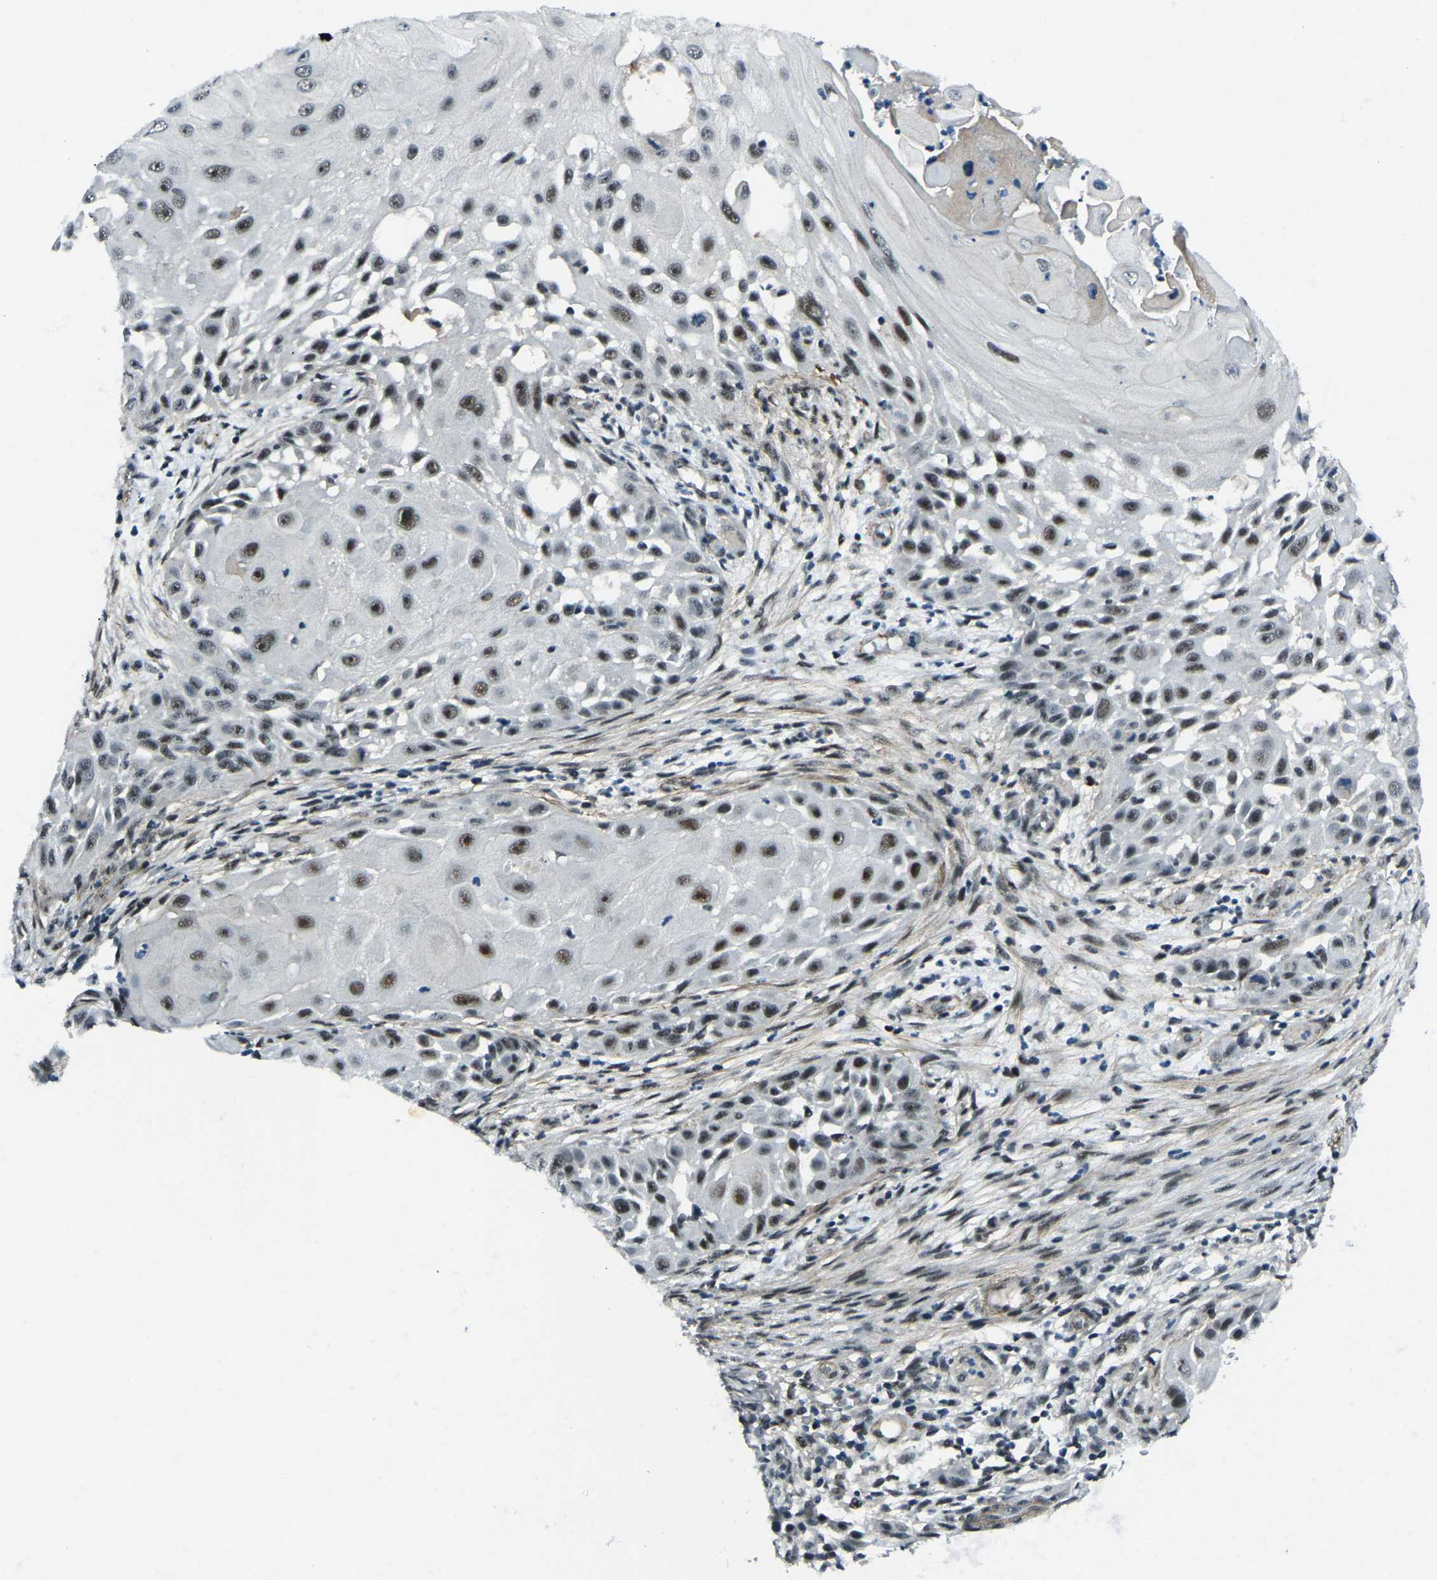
{"staining": {"intensity": "moderate", "quantity": ">75%", "location": "nuclear"}, "tissue": "skin cancer", "cell_type": "Tumor cells", "image_type": "cancer", "snomed": [{"axis": "morphology", "description": "Squamous cell carcinoma, NOS"}, {"axis": "topography", "description": "Skin"}], "caption": "Protein expression analysis of skin cancer demonstrates moderate nuclear staining in about >75% of tumor cells.", "gene": "PRCC", "patient": {"sex": "female", "age": 44}}